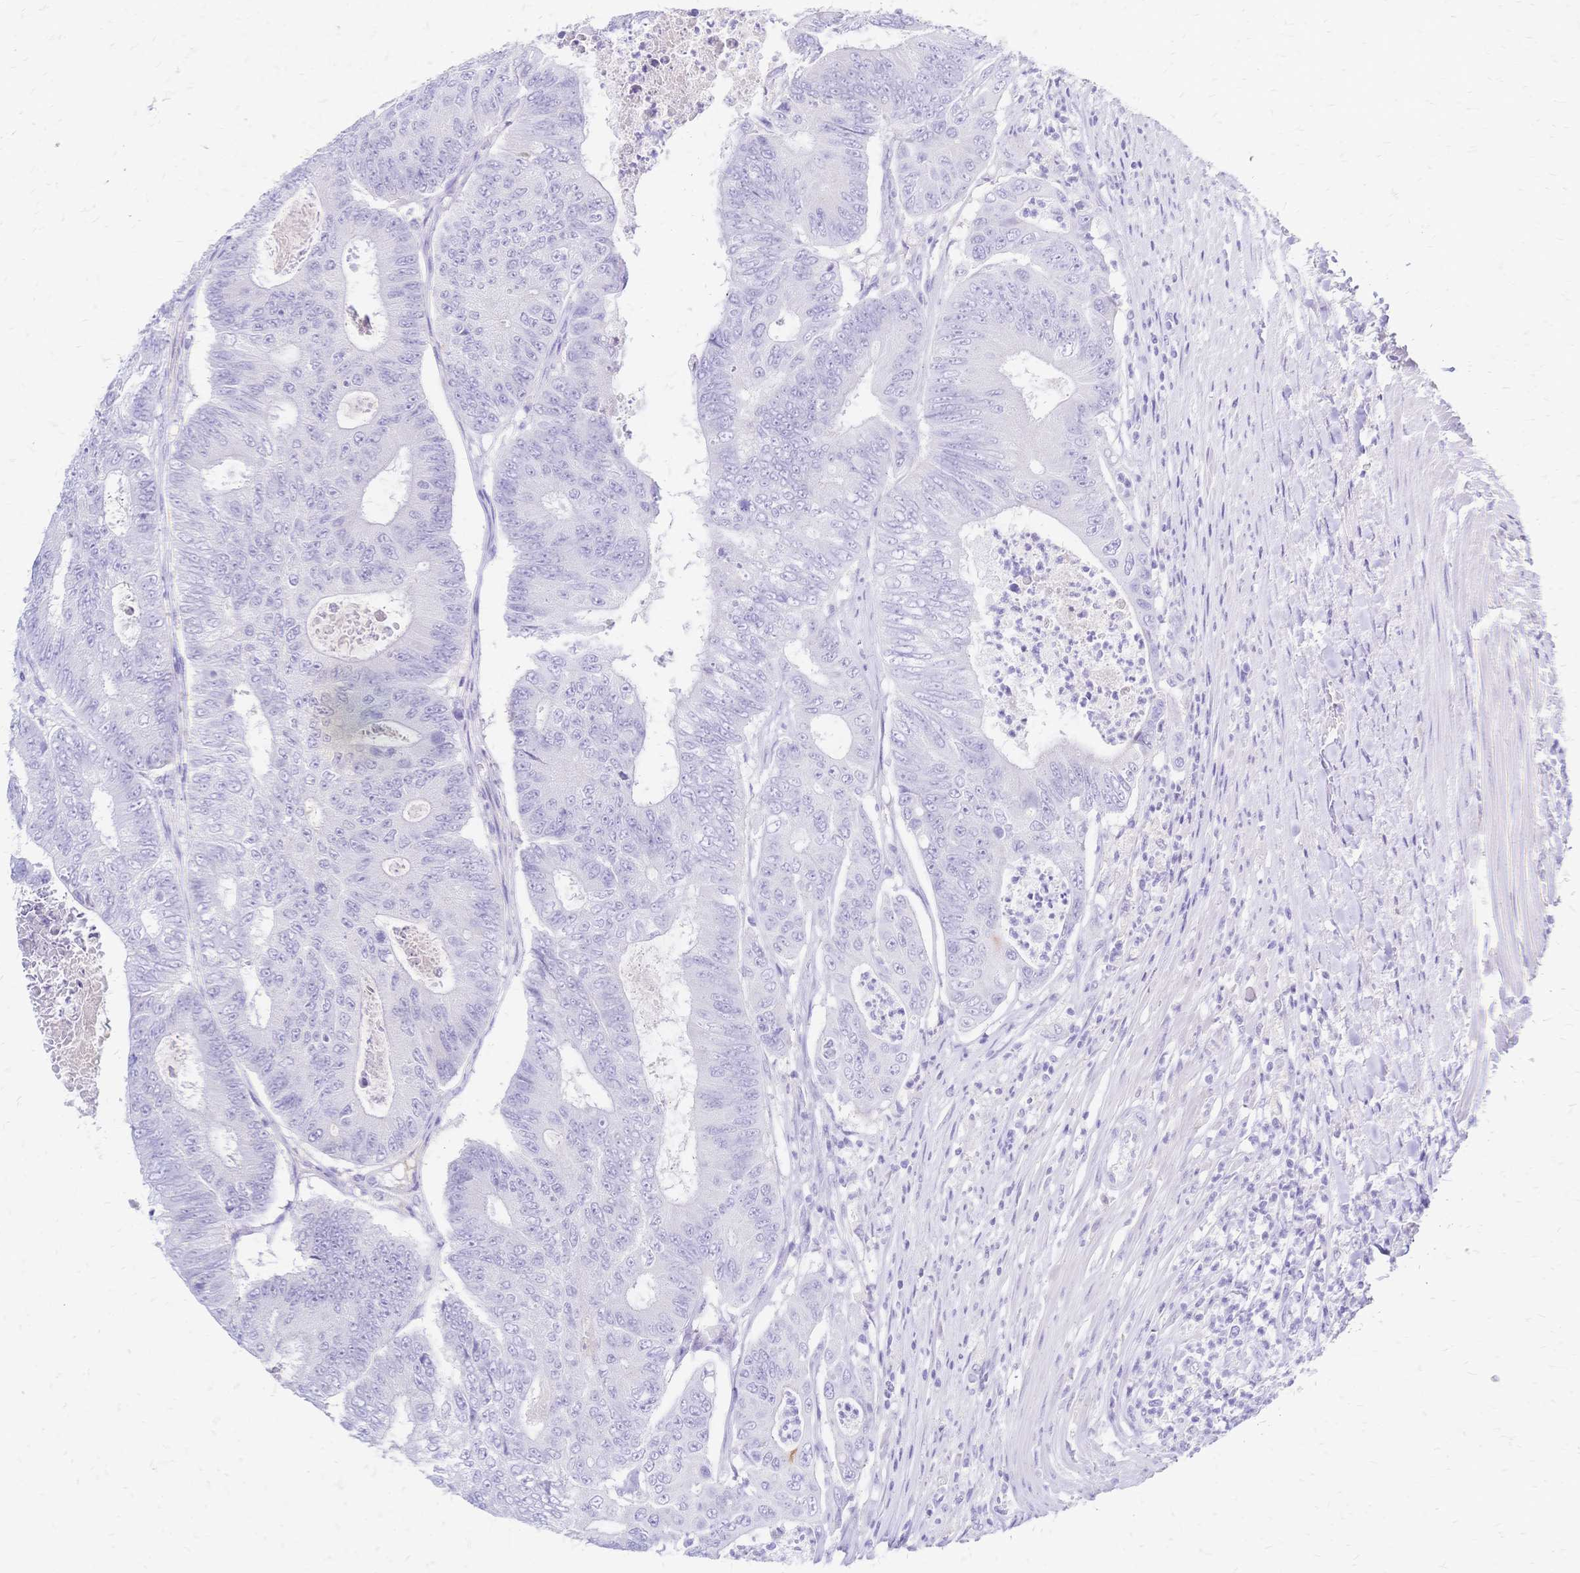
{"staining": {"intensity": "negative", "quantity": "none", "location": "none"}, "tissue": "colorectal cancer", "cell_type": "Tumor cells", "image_type": "cancer", "snomed": [{"axis": "morphology", "description": "Adenocarcinoma, NOS"}, {"axis": "topography", "description": "Colon"}], "caption": "An immunohistochemistry (IHC) image of colorectal cancer is shown. There is no staining in tumor cells of colorectal cancer.", "gene": "FA2H", "patient": {"sex": "female", "age": 48}}